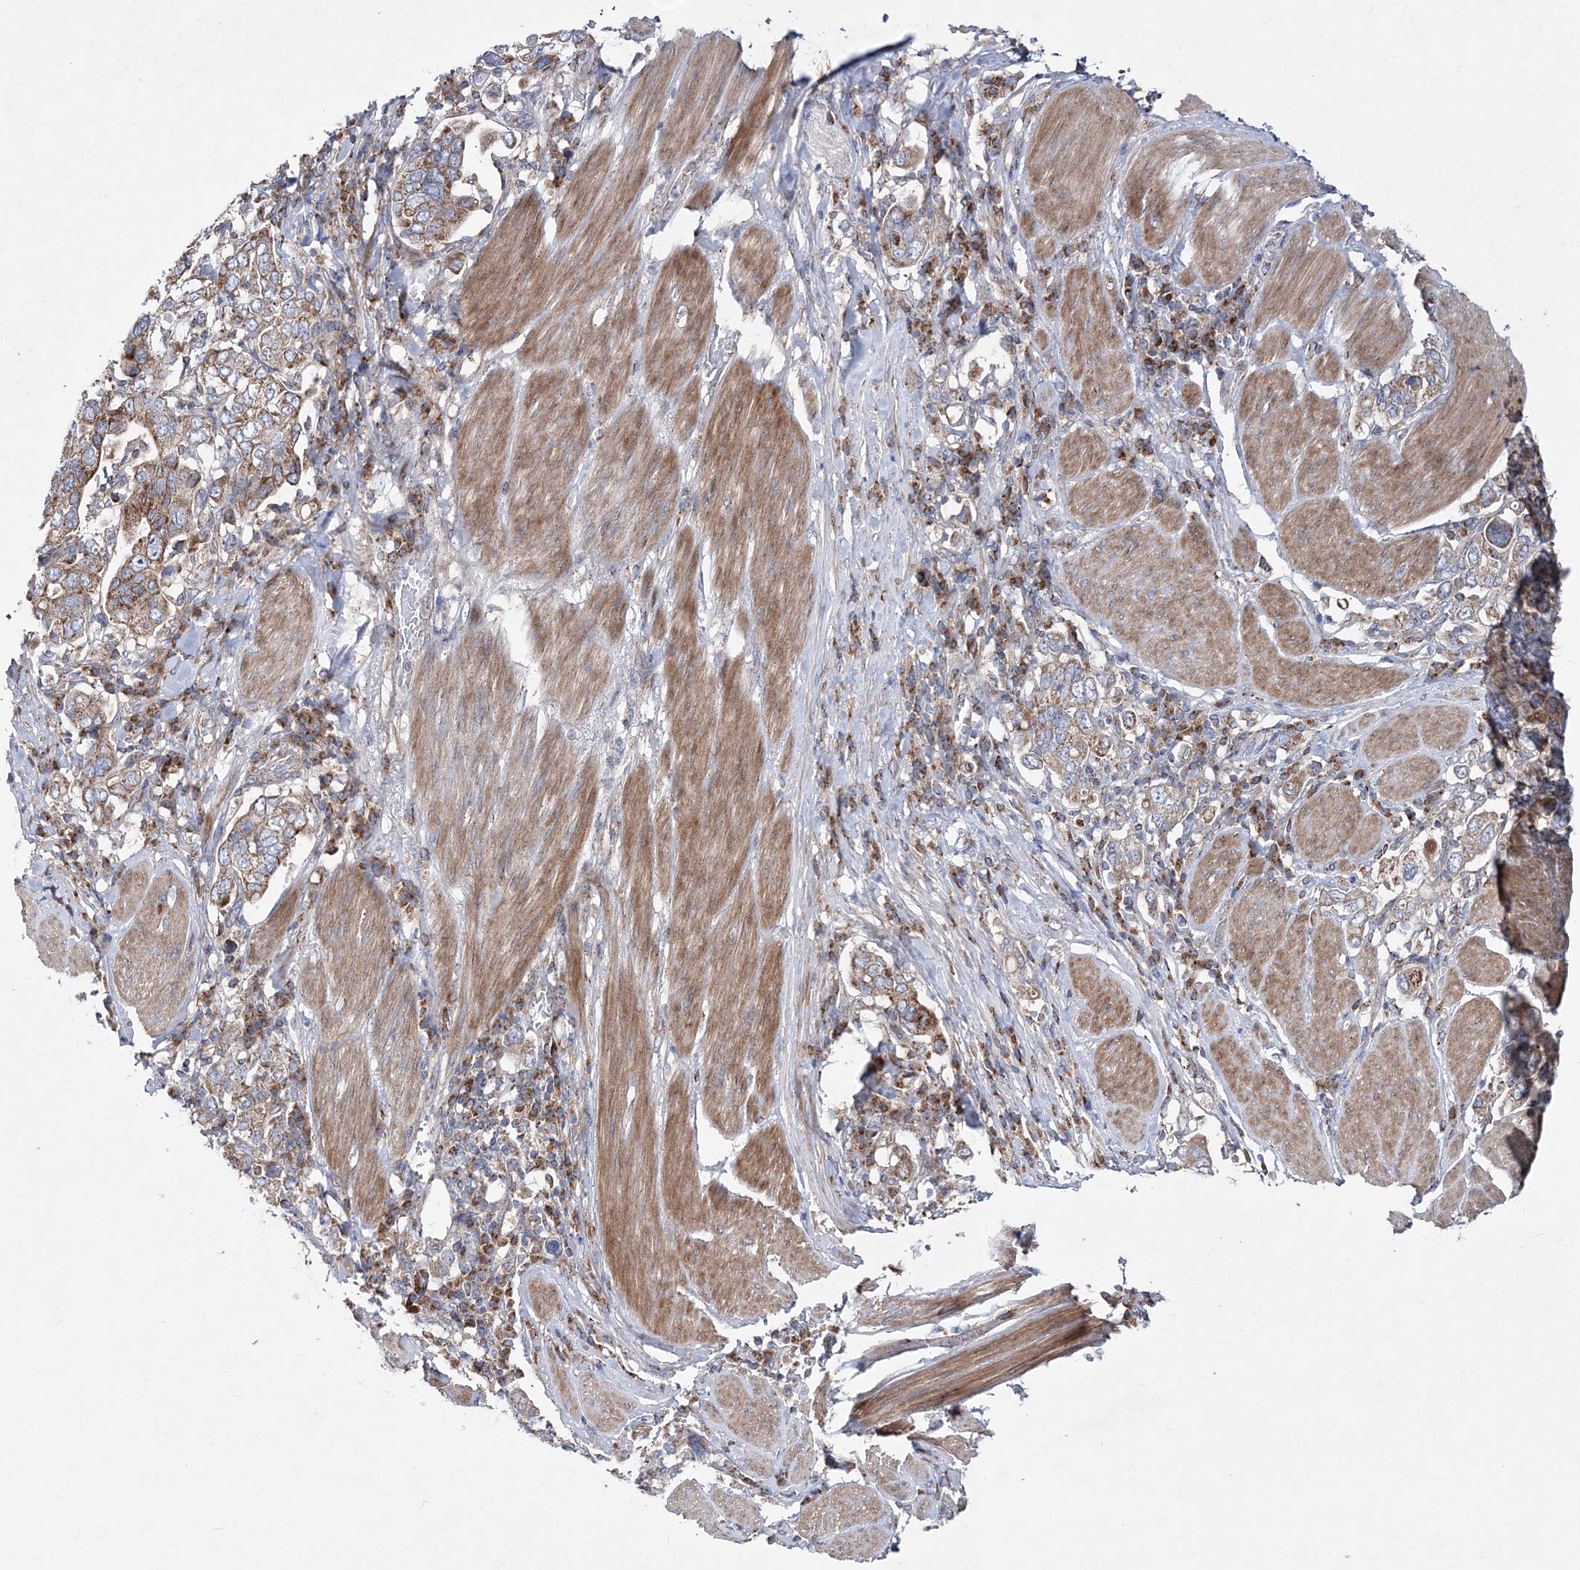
{"staining": {"intensity": "moderate", "quantity": ">75%", "location": "cytoplasmic/membranous"}, "tissue": "stomach cancer", "cell_type": "Tumor cells", "image_type": "cancer", "snomed": [{"axis": "morphology", "description": "Adenocarcinoma, NOS"}, {"axis": "topography", "description": "Stomach, upper"}], "caption": "Human stomach cancer (adenocarcinoma) stained with a protein marker reveals moderate staining in tumor cells.", "gene": "NGLY1", "patient": {"sex": "male", "age": 62}}